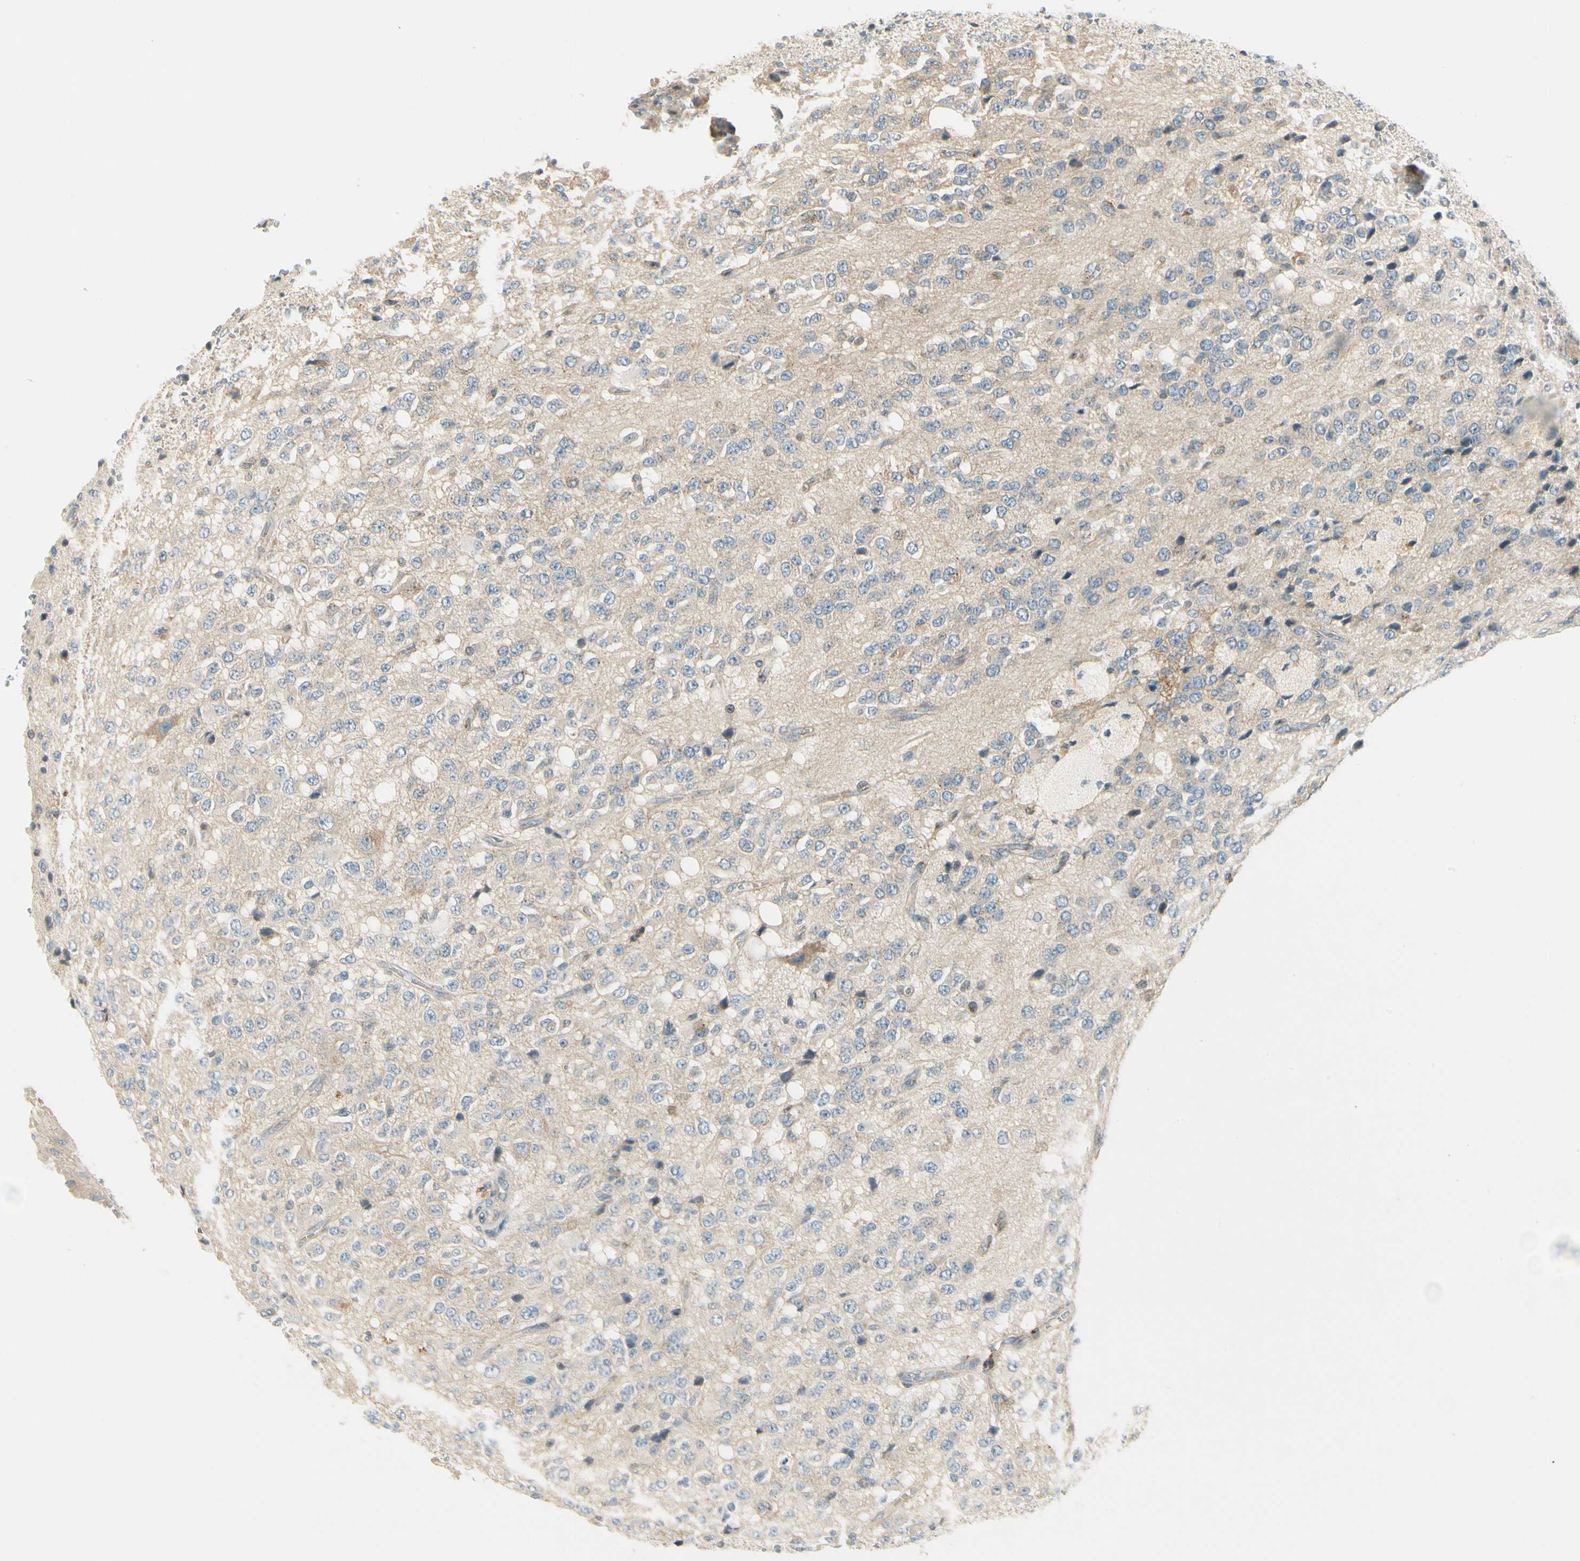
{"staining": {"intensity": "weak", "quantity": ">75%", "location": "cytoplasmic/membranous"}, "tissue": "glioma", "cell_type": "Tumor cells", "image_type": "cancer", "snomed": [{"axis": "morphology", "description": "Glioma, malignant, High grade"}, {"axis": "topography", "description": "pancreas cauda"}], "caption": "DAB immunohistochemical staining of human malignant glioma (high-grade) exhibits weak cytoplasmic/membranous protein positivity in about >75% of tumor cells.", "gene": "MANSC1", "patient": {"sex": "male", "age": 60}}